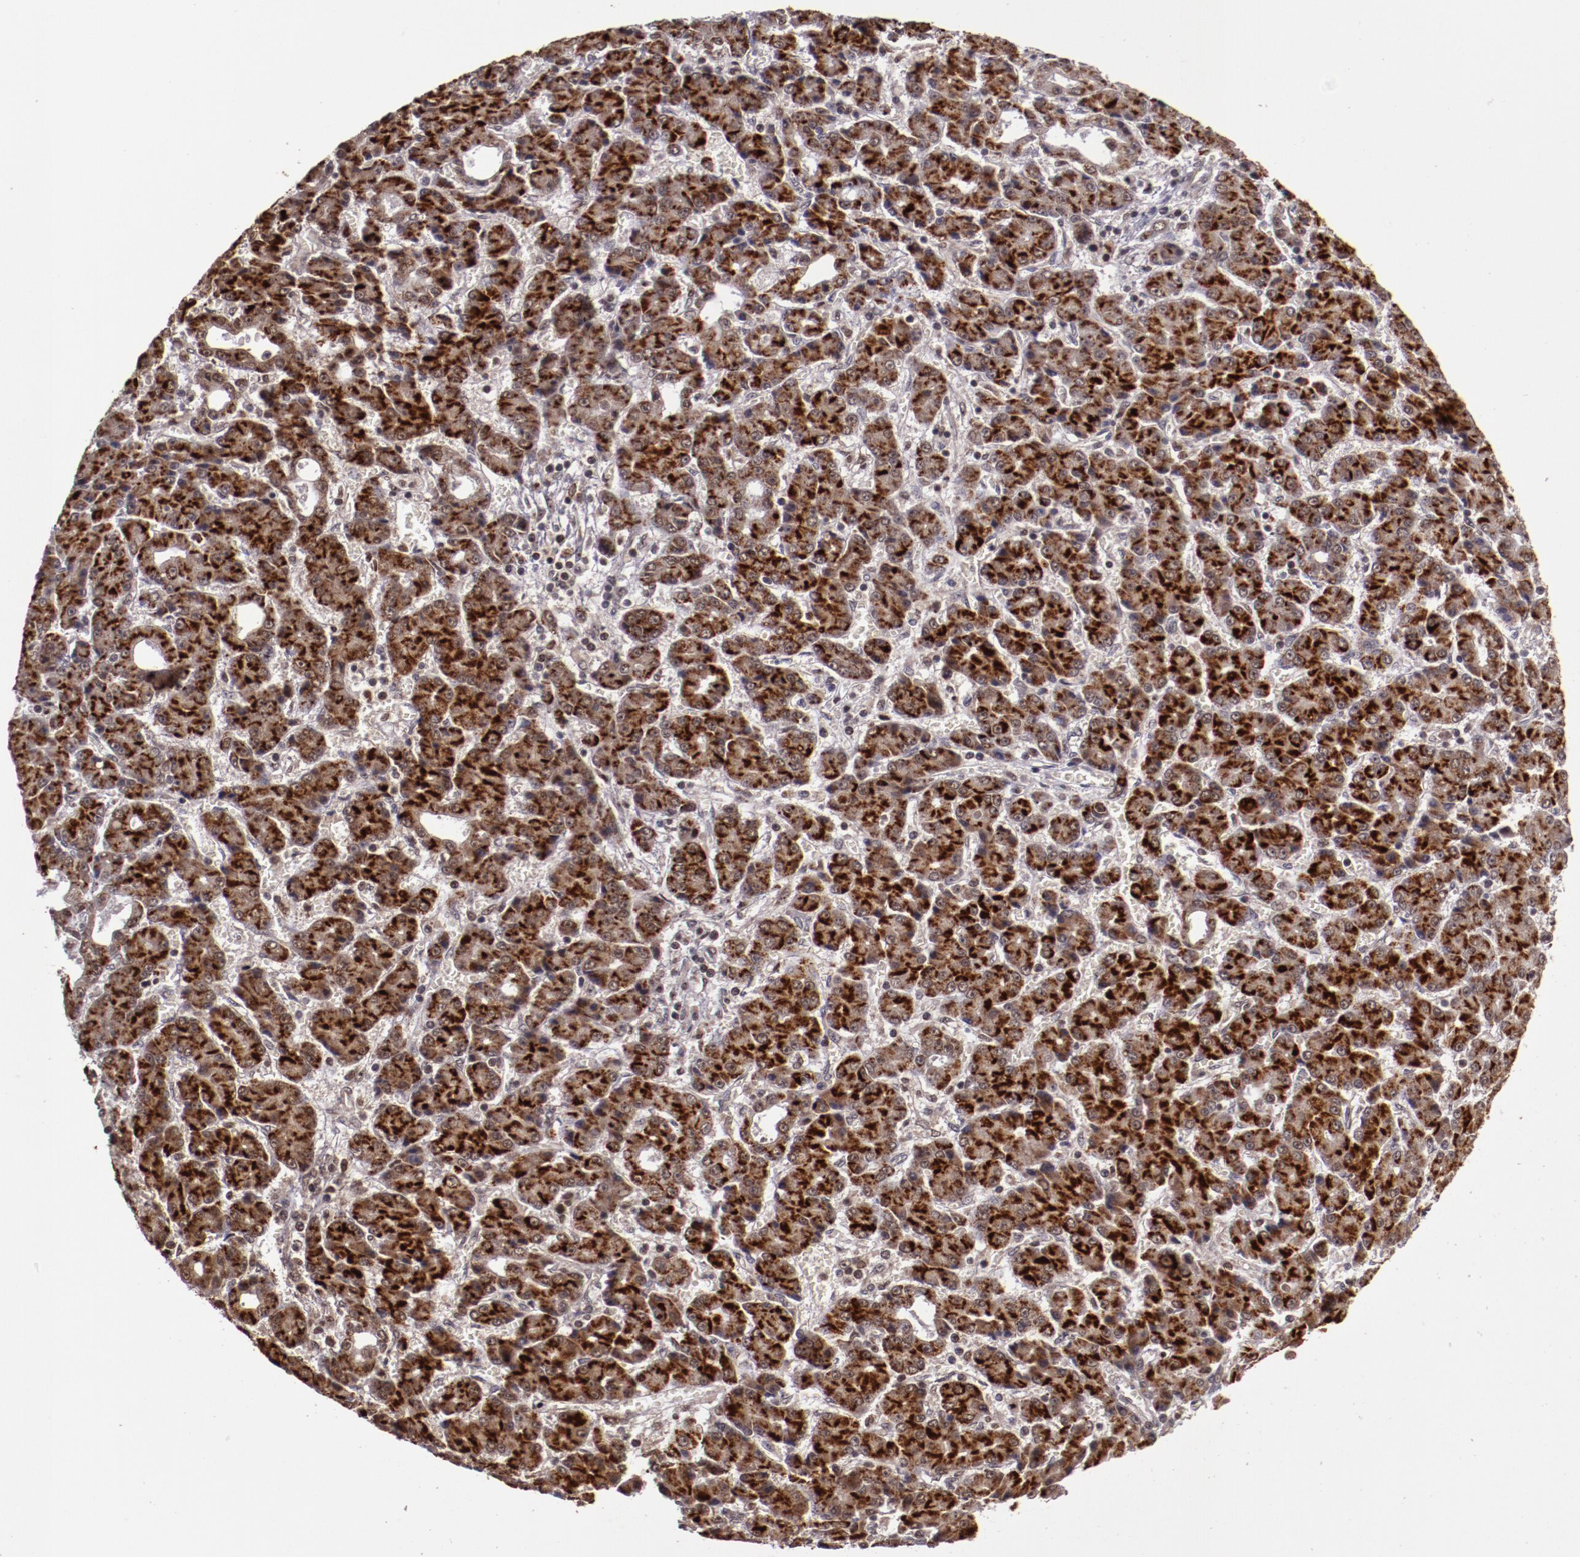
{"staining": {"intensity": "strong", "quantity": ">75%", "location": "cytoplasmic/membranous"}, "tissue": "liver cancer", "cell_type": "Tumor cells", "image_type": "cancer", "snomed": [{"axis": "morphology", "description": "Carcinoma, Hepatocellular, NOS"}, {"axis": "topography", "description": "Liver"}], "caption": "Immunohistochemistry of hepatocellular carcinoma (liver) shows high levels of strong cytoplasmic/membranous staining in about >75% of tumor cells. (Stains: DAB in brown, nuclei in blue, Microscopy: brightfield microscopy at high magnification).", "gene": "CECR2", "patient": {"sex": "male", "age": 69}}